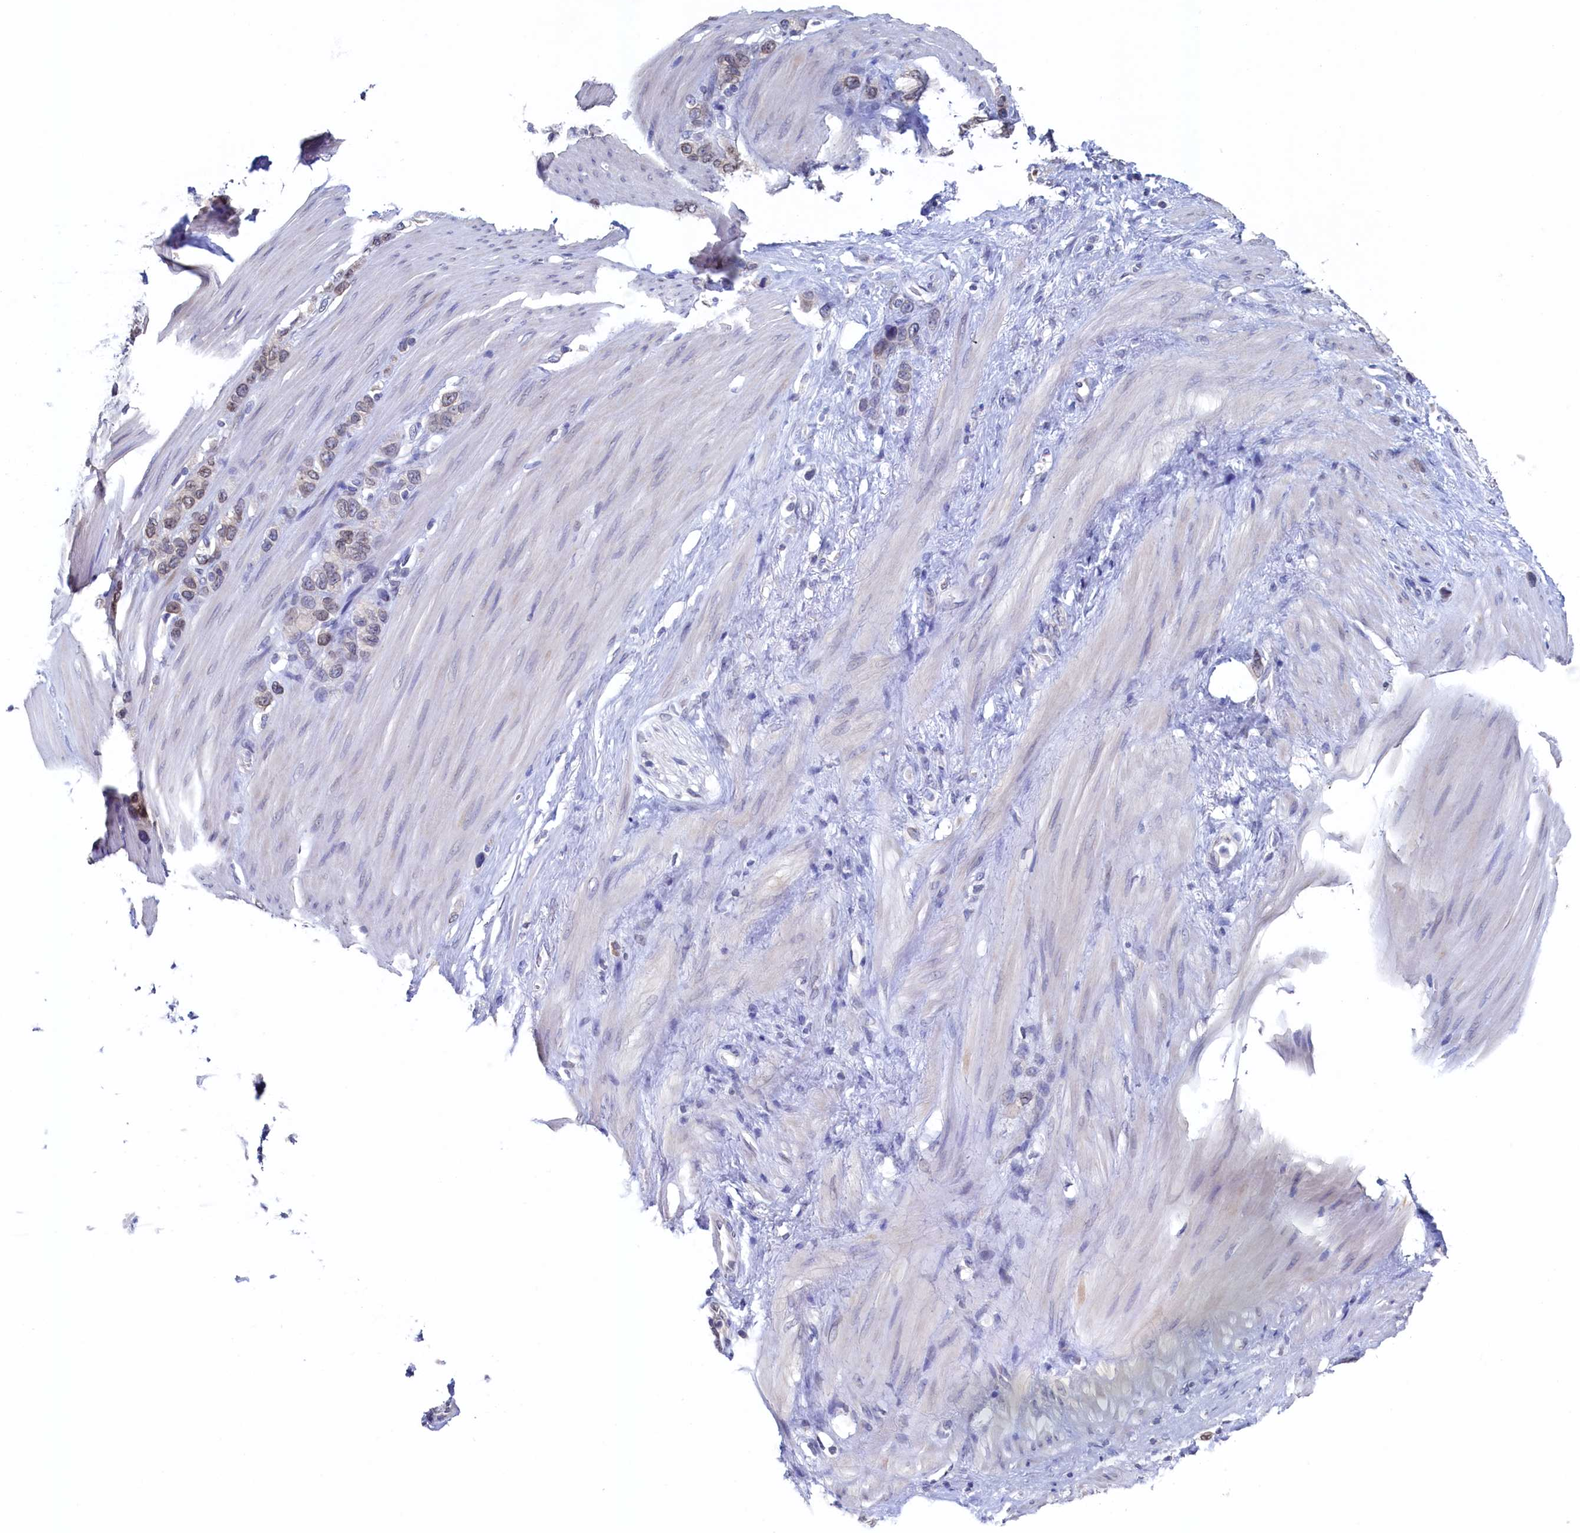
{"staining": {"intensity": "weak", "quantity": ">75%", "location": "cytoplasmic/membranous,nuclear"}, "tissue": "stomach cancer", "cell_type": "Tumor cells", "image_type": "cancer", "snomed": [{"axis": "morphology", "description": "Adenocarcinoma, NOS"}, {"axis": "morphology", "description": "Adenocarcinoma, High grade"}, {"axis": "topography", "description": "Stomach, upper"}, {"axis": "topography", "description": "Stomach, lower"}], "caption": "This micrograph reveals IHC staining of human stomach high-grade adenocarcinoma, with low weak cytoplasmic/membranous and nuclear expression in about >75% of tumor cells.", "gene": "C11orf54", "patient": {"sex": "female", "age": 65}}